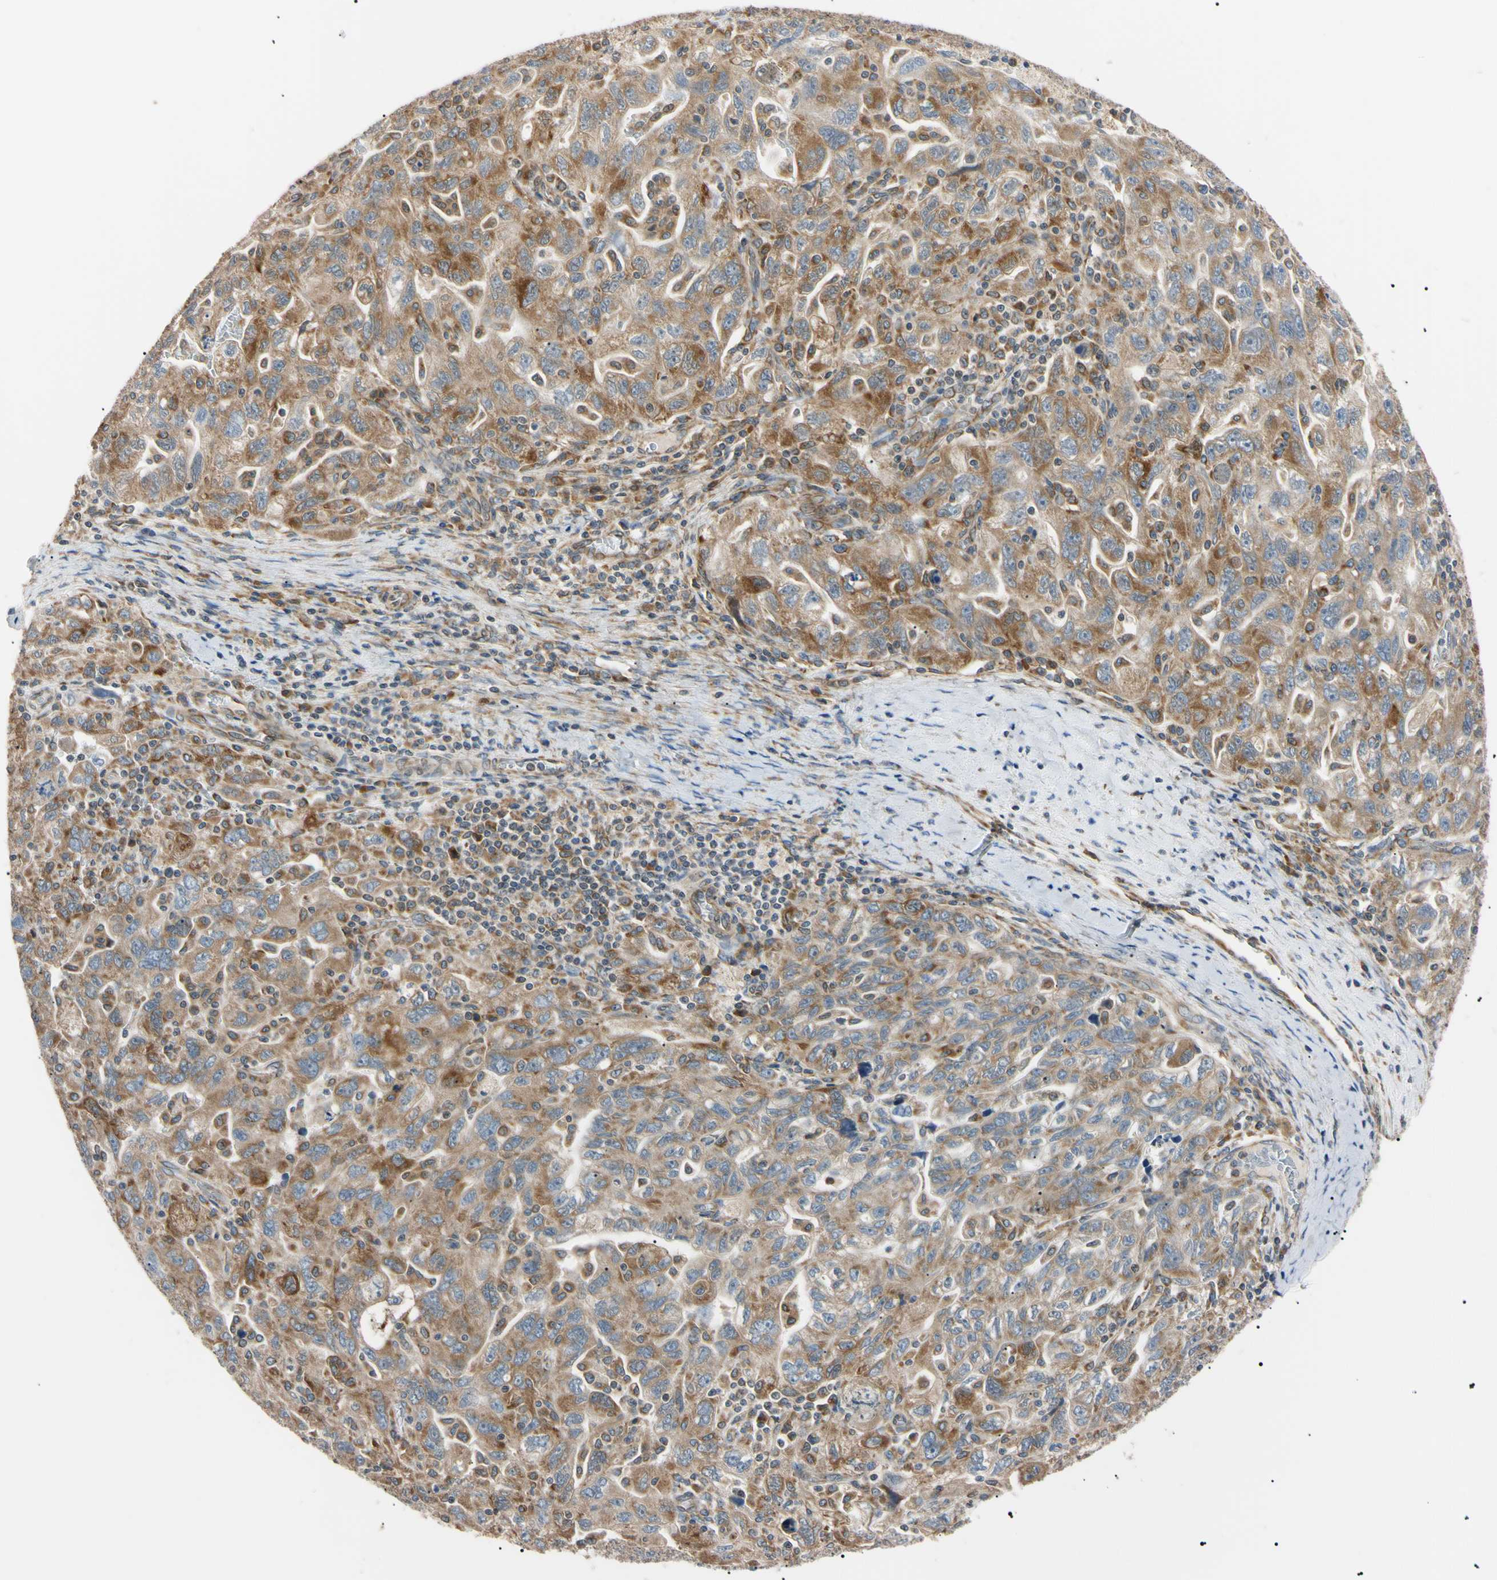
{"staining": {"intensity": "moderate", "quantity": ">75%", "location": "cytoplasmic/membranous"}, "tissue": "ovarian cancer", "cell_type": "Tumor cells", "image_type": "cancer", "snomed": [{"axis": "morphology", "description": "Carcinoma, NOS"}, {"axis": "morphology", "description": "Cystadenocarcinoma, serous, NOS"}, {"axis": "topography", "description": "Ovary"}], "caption": "Human ovarian cancer stained for a protein (brown) shows moderate cytoplasmic/membranous positive positivity in about >75% of tumor cells.", "gene": "VAPA", "patient": {"sex": "female", "age": 69}}